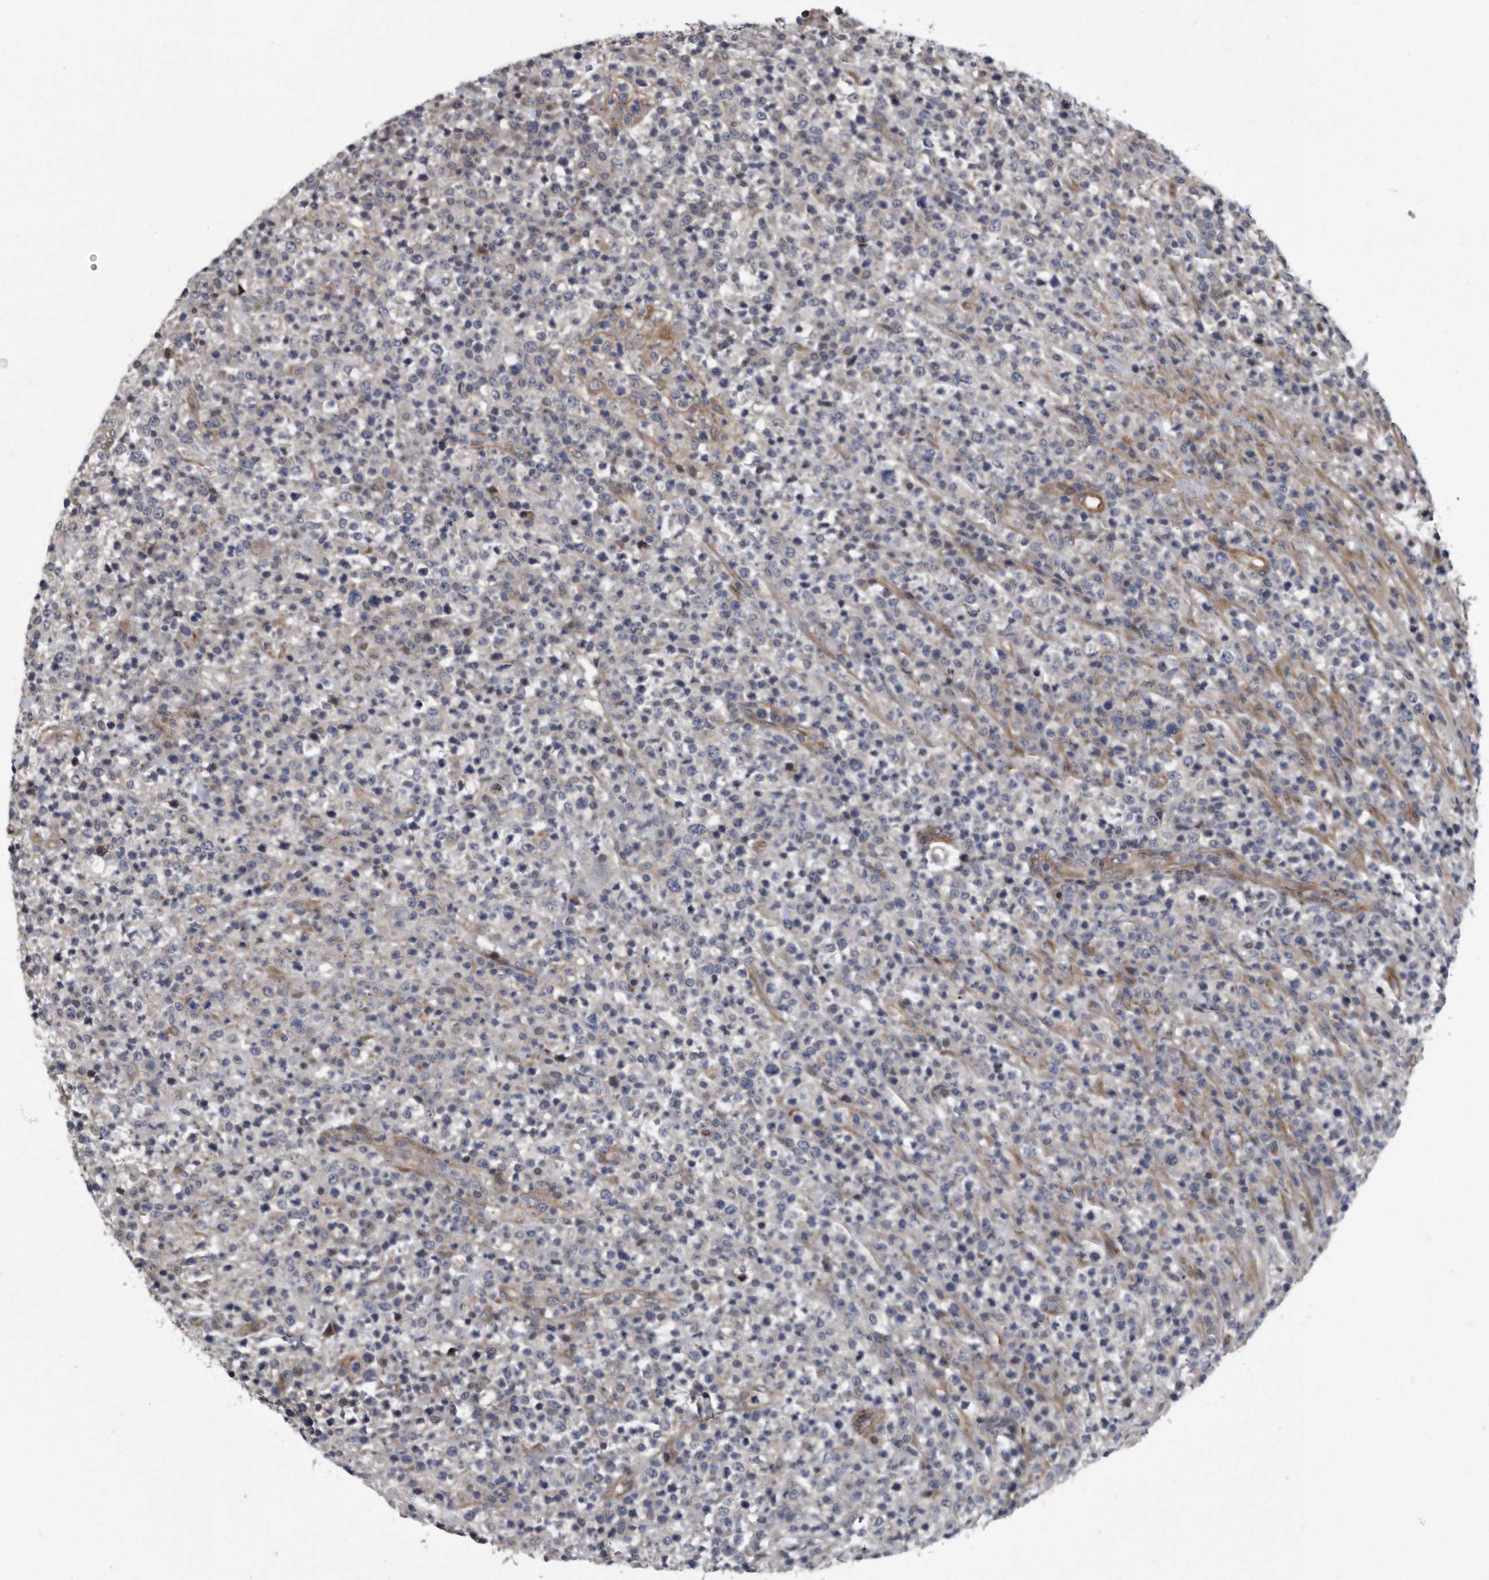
{"staining": {"intensity": "negative", "quantity": "none", "location": "none"}, "tissue": "lymphoma", "cell_type": "Tumor cells", "image_type": "cancer", "snomed": [{"axis": "morphology", "description": "Malignant lymphoma, non-Hodgkin's type, High grade"}, {"axis": "topography", "description": "Colon"}], "caption": "This is a micrograph of IHC staining of high-grade malignant lymphoma, non-Hodgkin's type, which shows no expression in tumor cells.", "gene": "ARMCX1", "patient": {"sex": "female", "age": 53}}